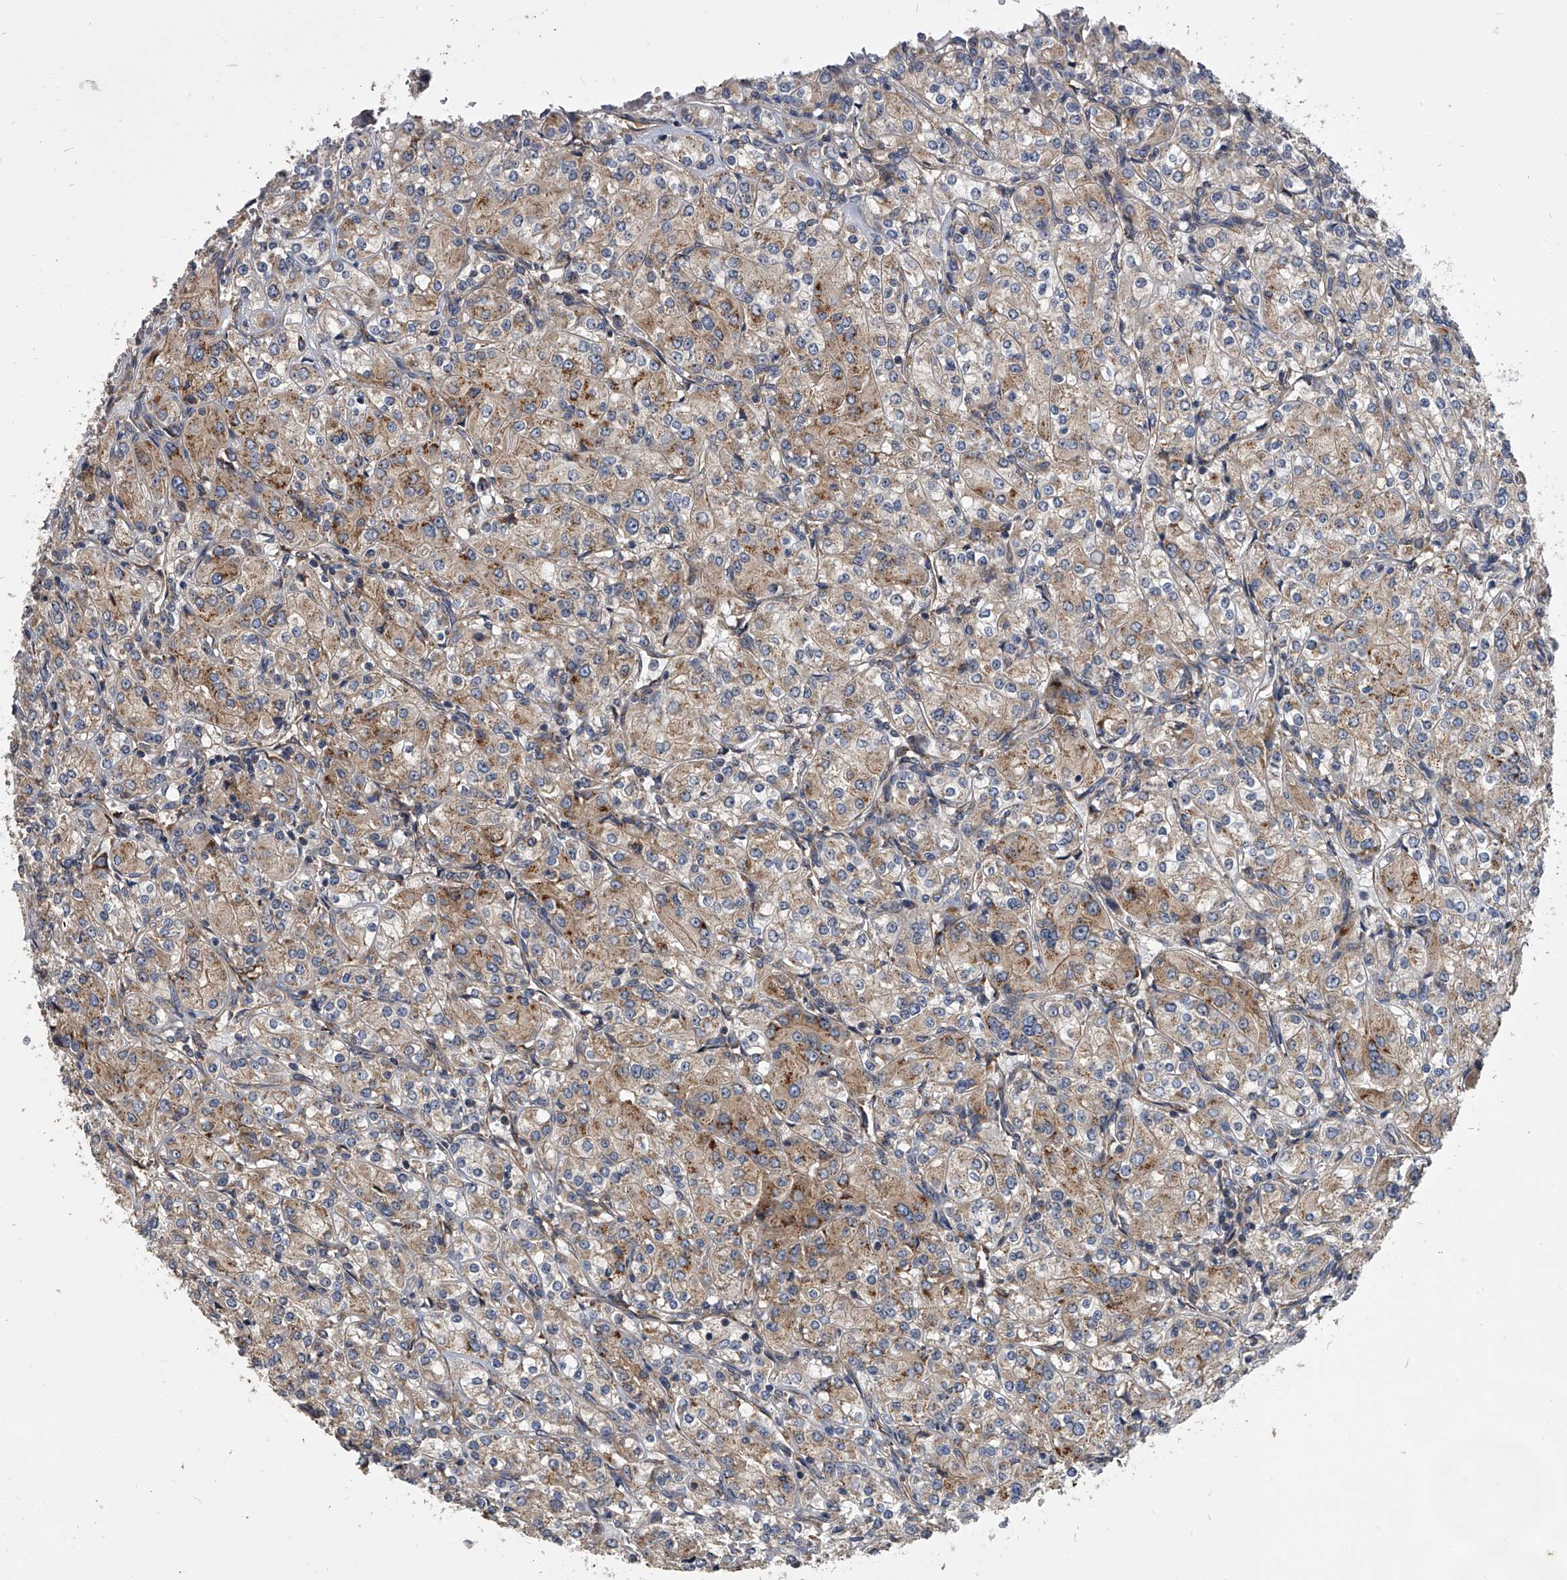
{"staining": {"intensity": "moderate", "quantity": "<25%", "location": "cytoplasmic/membranous"}, "tissue": "renal cancer", "cell_type": "Tumor cells", "image_type": "cancer", "snomed": [{"axis": "morphology", "description": "Adenocarcinoma, NOS"}, {"axis": "topography", "description": "Kidney"}], "caption": "Tumor cells display moderate cytoplasmic/membranous positivity in about <25% of cells in renal adenocarcinoma. (IHC, brightfield microscopy, high magnification).", "gene": "EXOC4", "patient": {"sex": "male", "age": 77}}